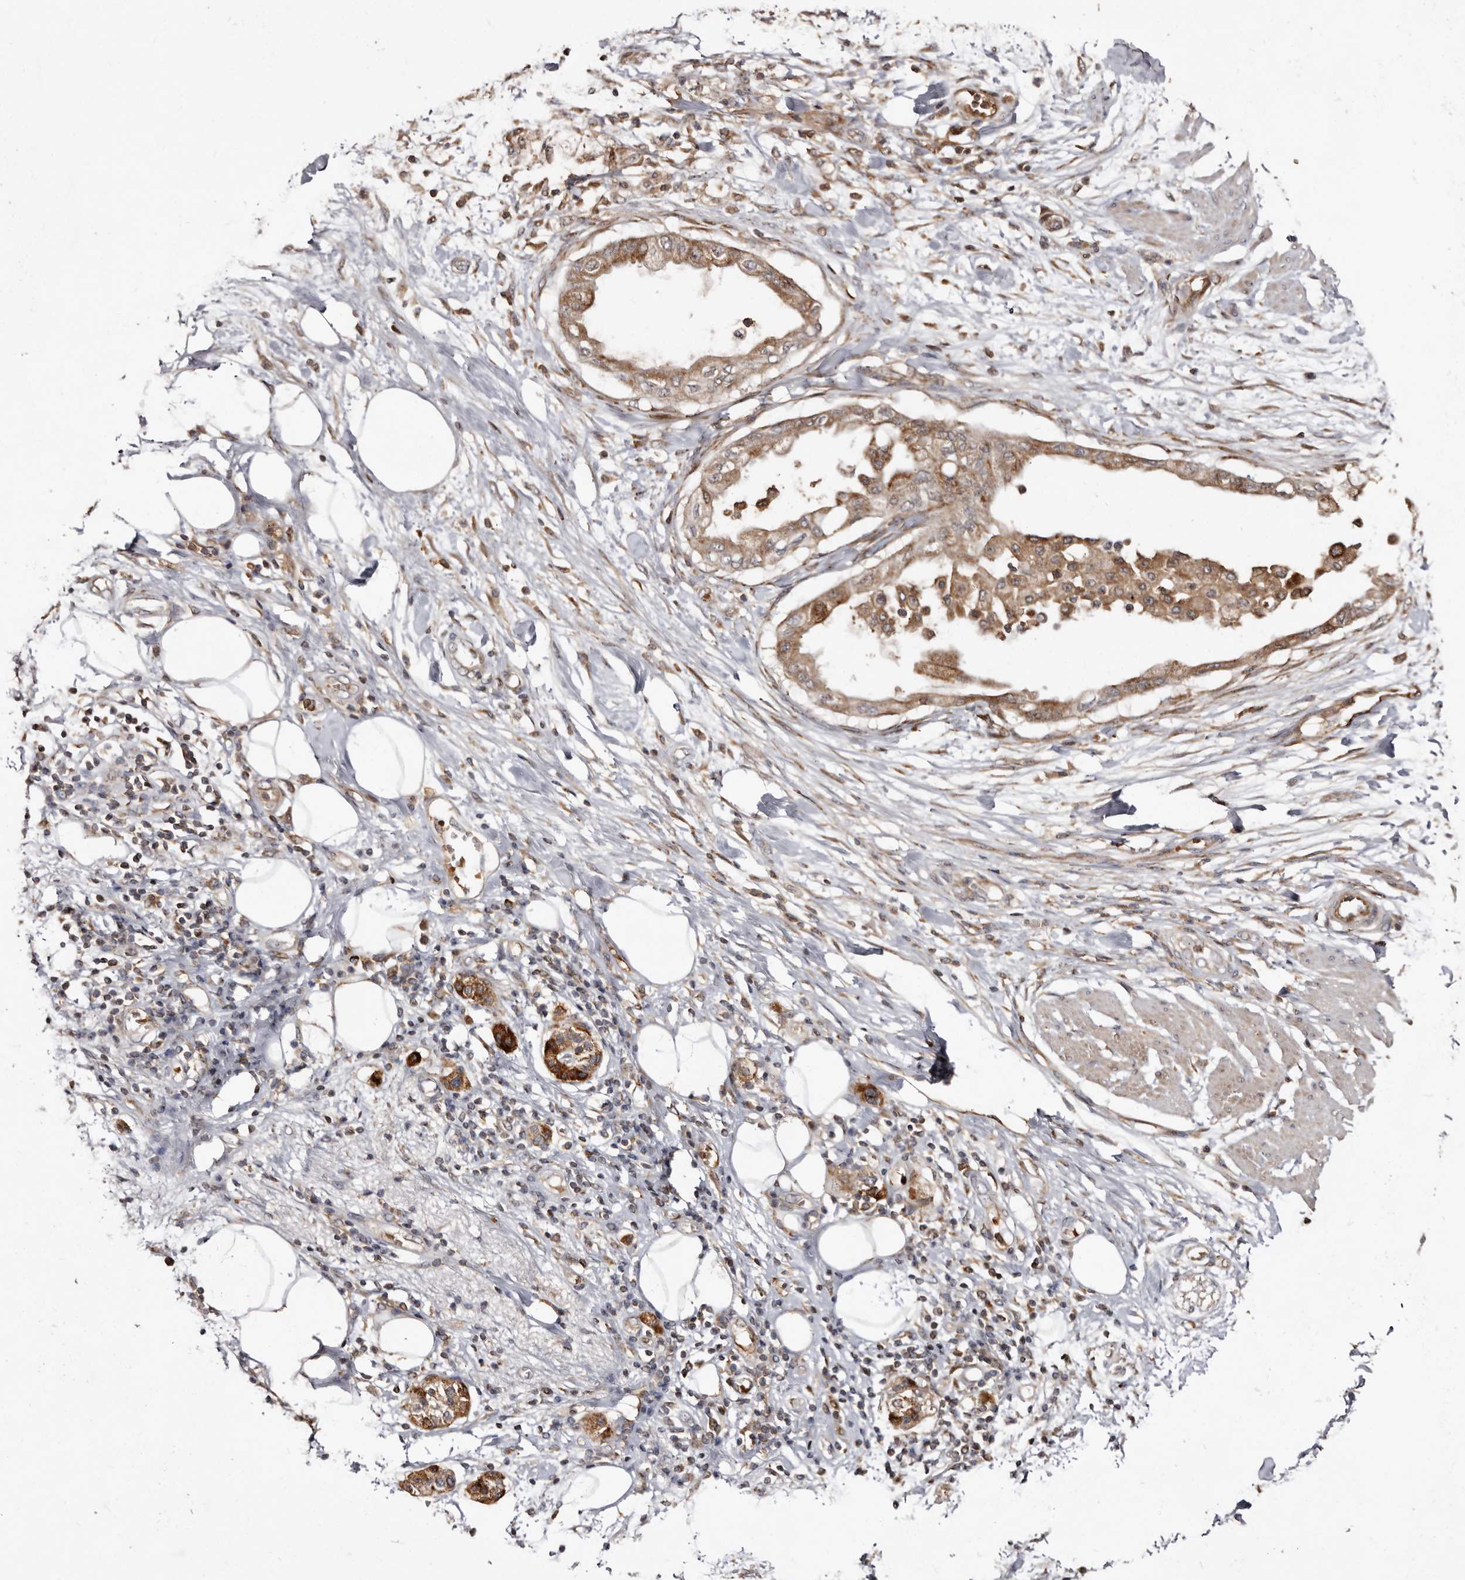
{"staining": {"intensity": "moderate", "quantity": ">75%", "location": "cytoplasmic/membranous"}, "tissue": "pancreatic cancer", "cell_type": "Tumor cells", "image_type": "cancer", "snomed": [{"axis": "morphology", "description": "Normal tissue, NOS"}, {"axis": "morphology", "description": "Adenocarcinoma, NOS"}, {"axis": "topography", "description": "Pancreas"}, {"axis": "topography", "description": "Duodenum"}], "caption": "Protein staining demonstrates moderate cytoplasmic/membranous positivity in about >75% of tumor cells in pancreatic cancer (adenocarcinoma).", "gene": "BAX", "patient": {"sex": "female", "age": 60}}